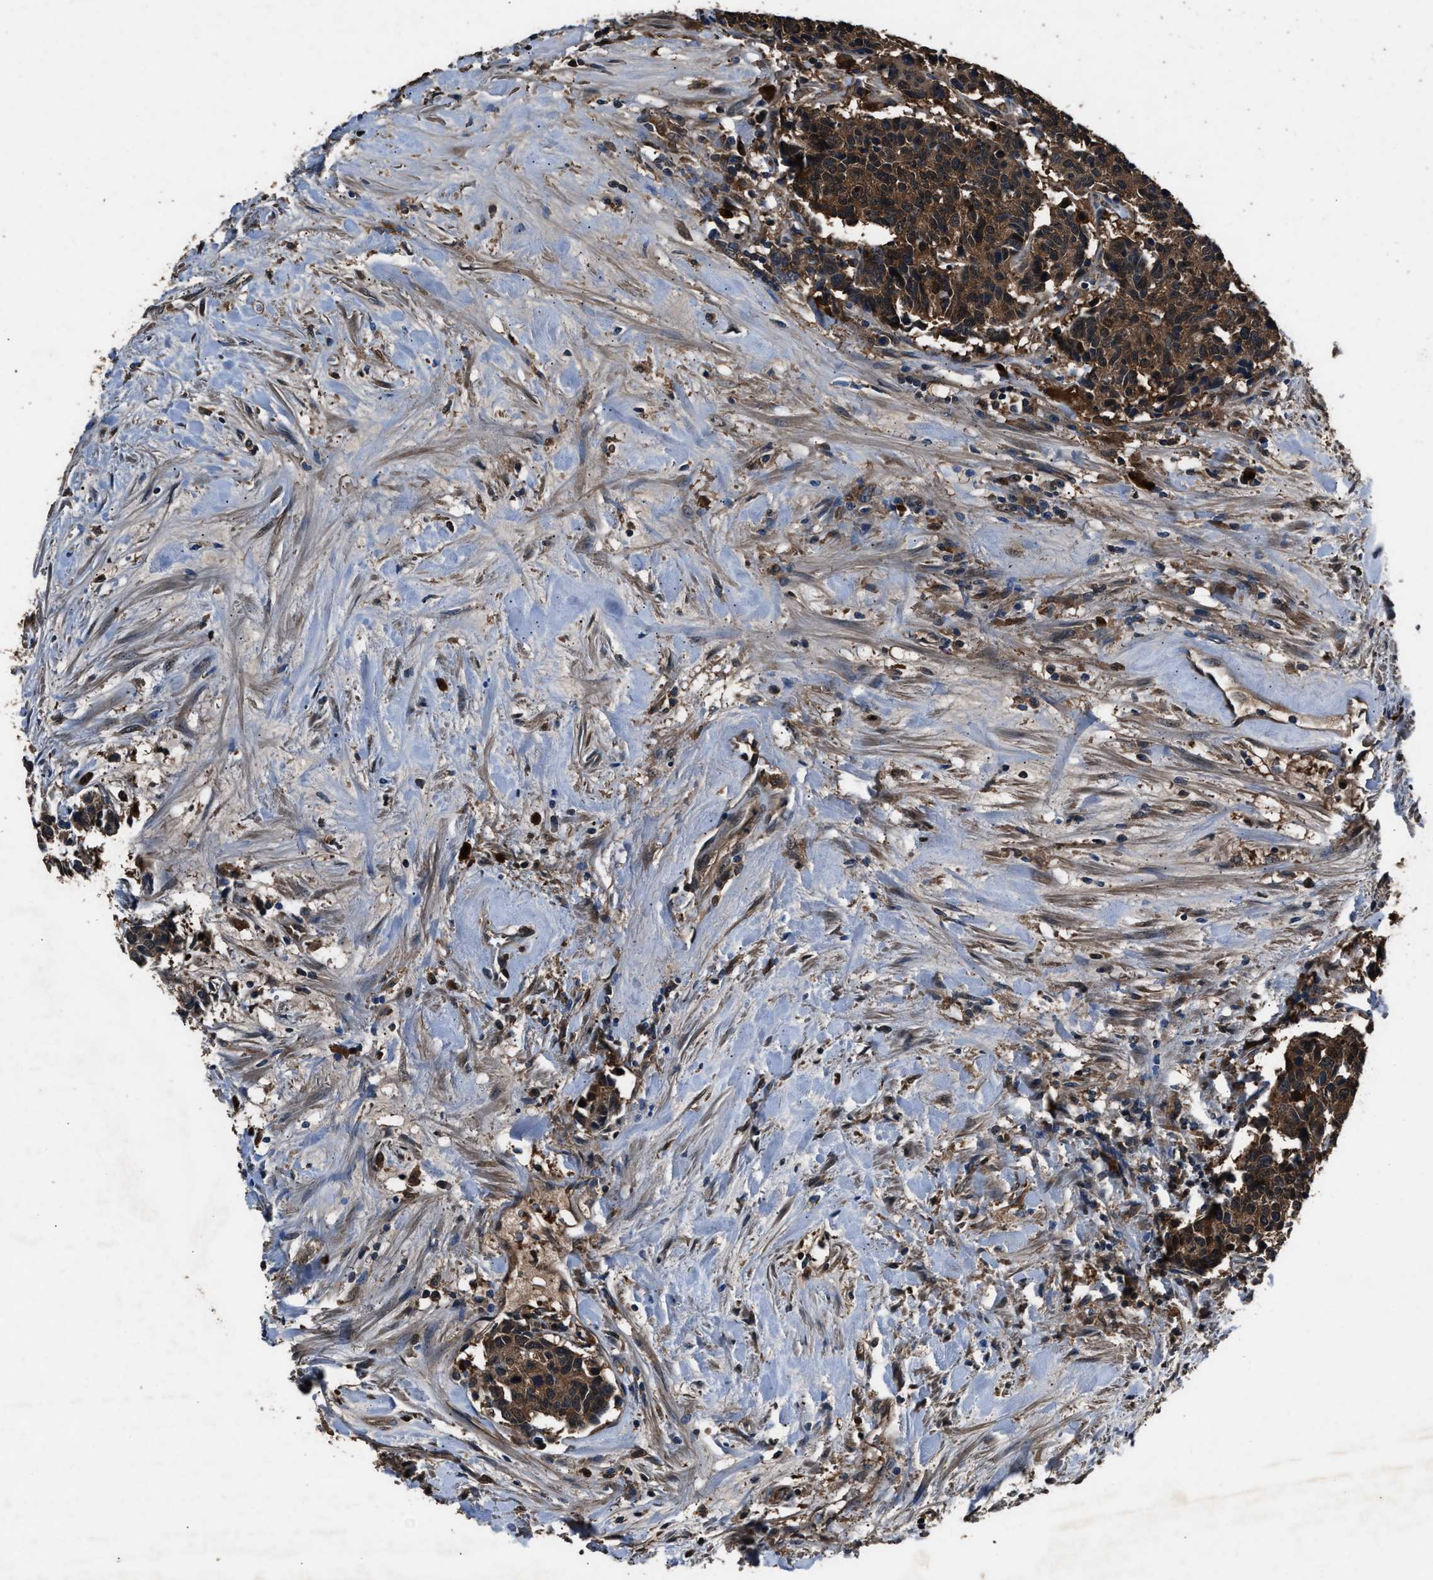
{"staining": {"intensity": "moderate", "quantity": ">75%", "location": "cytoplasmic/membranous"}, "tissue": "carcinoid", "cell_type": "Tumor cells", "image_type": "cancer", "snomed": [{"axis": "morphology", "description": "Carcinoma, NOS"}, {"axis": "morphology", "description": "Carcinoid, malignant, NOS"}, {"axis": "topography", "description": "Urinary bladder"}], "caption": "High-magnification brightfield microscopy of carcinoid stained with DAB (brown) and counterstained with hematoxylin (blue). tumor cells exhibit moderate cytoplasmic/membranous staining is seen in approximately>75% of cells.", "gene": "GSTP1", "patient": {"sex": "male", "age": 57}}